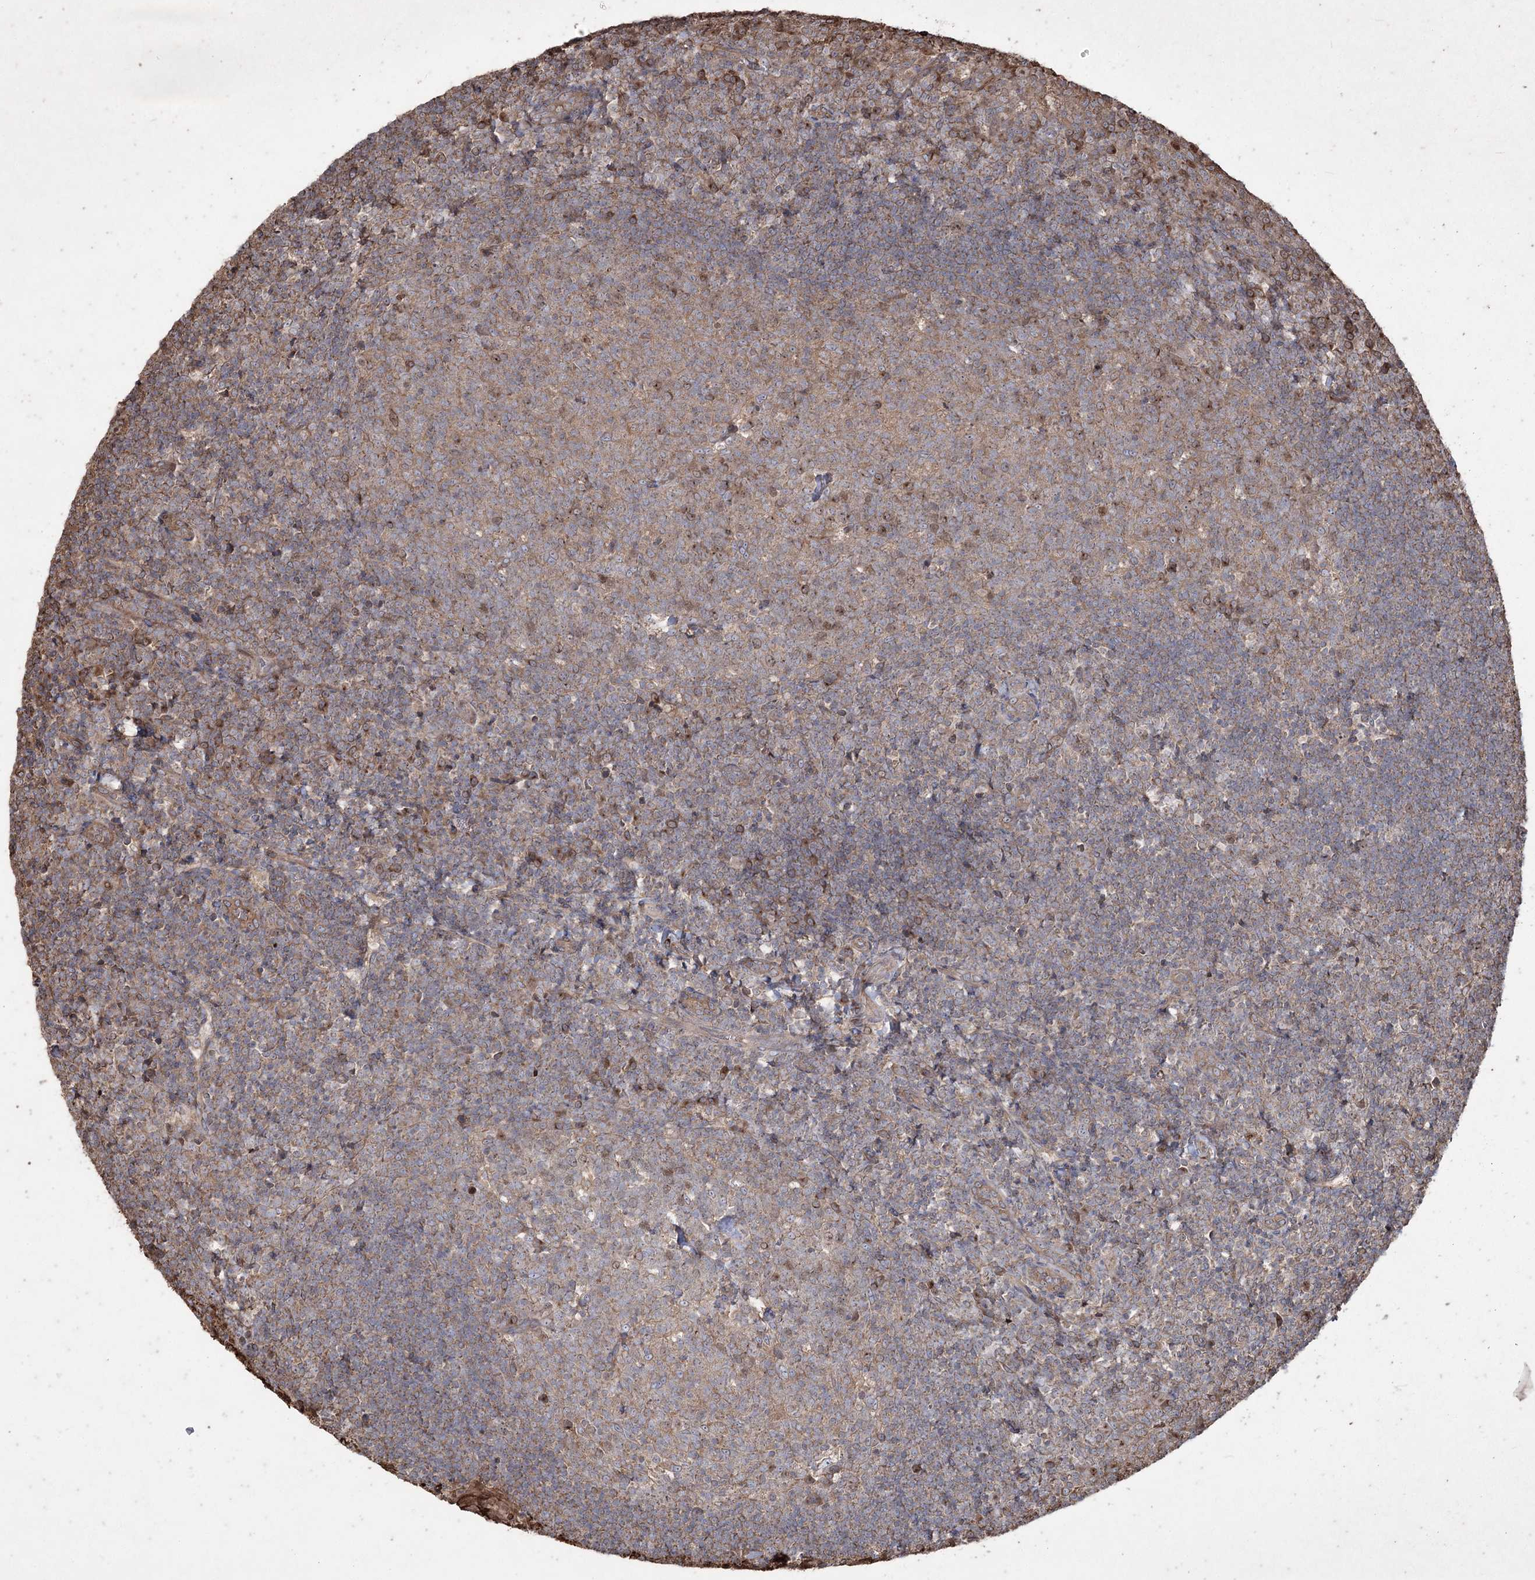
{"staining": {"intensity": "moderate", "quantity": "25%-75%", "location": "cytoplasmic/membranous,nuclear"}, "tissue": "tonsil", "cell_type": "Germinal center cells", "image_type": "normal", "snomed": [{"axis": "morphology", "description": "Normal tissue, NOS"}, {"axis": "topography", "description": "Tonsil"}], "caption": "Benign tonsil displays moderate cytoplasmic/membranous,nuclear positivity in about 25%-75% of germinal center cells.", "gene": "PRC1", "patient": {"sex": "female", "age": 10}}